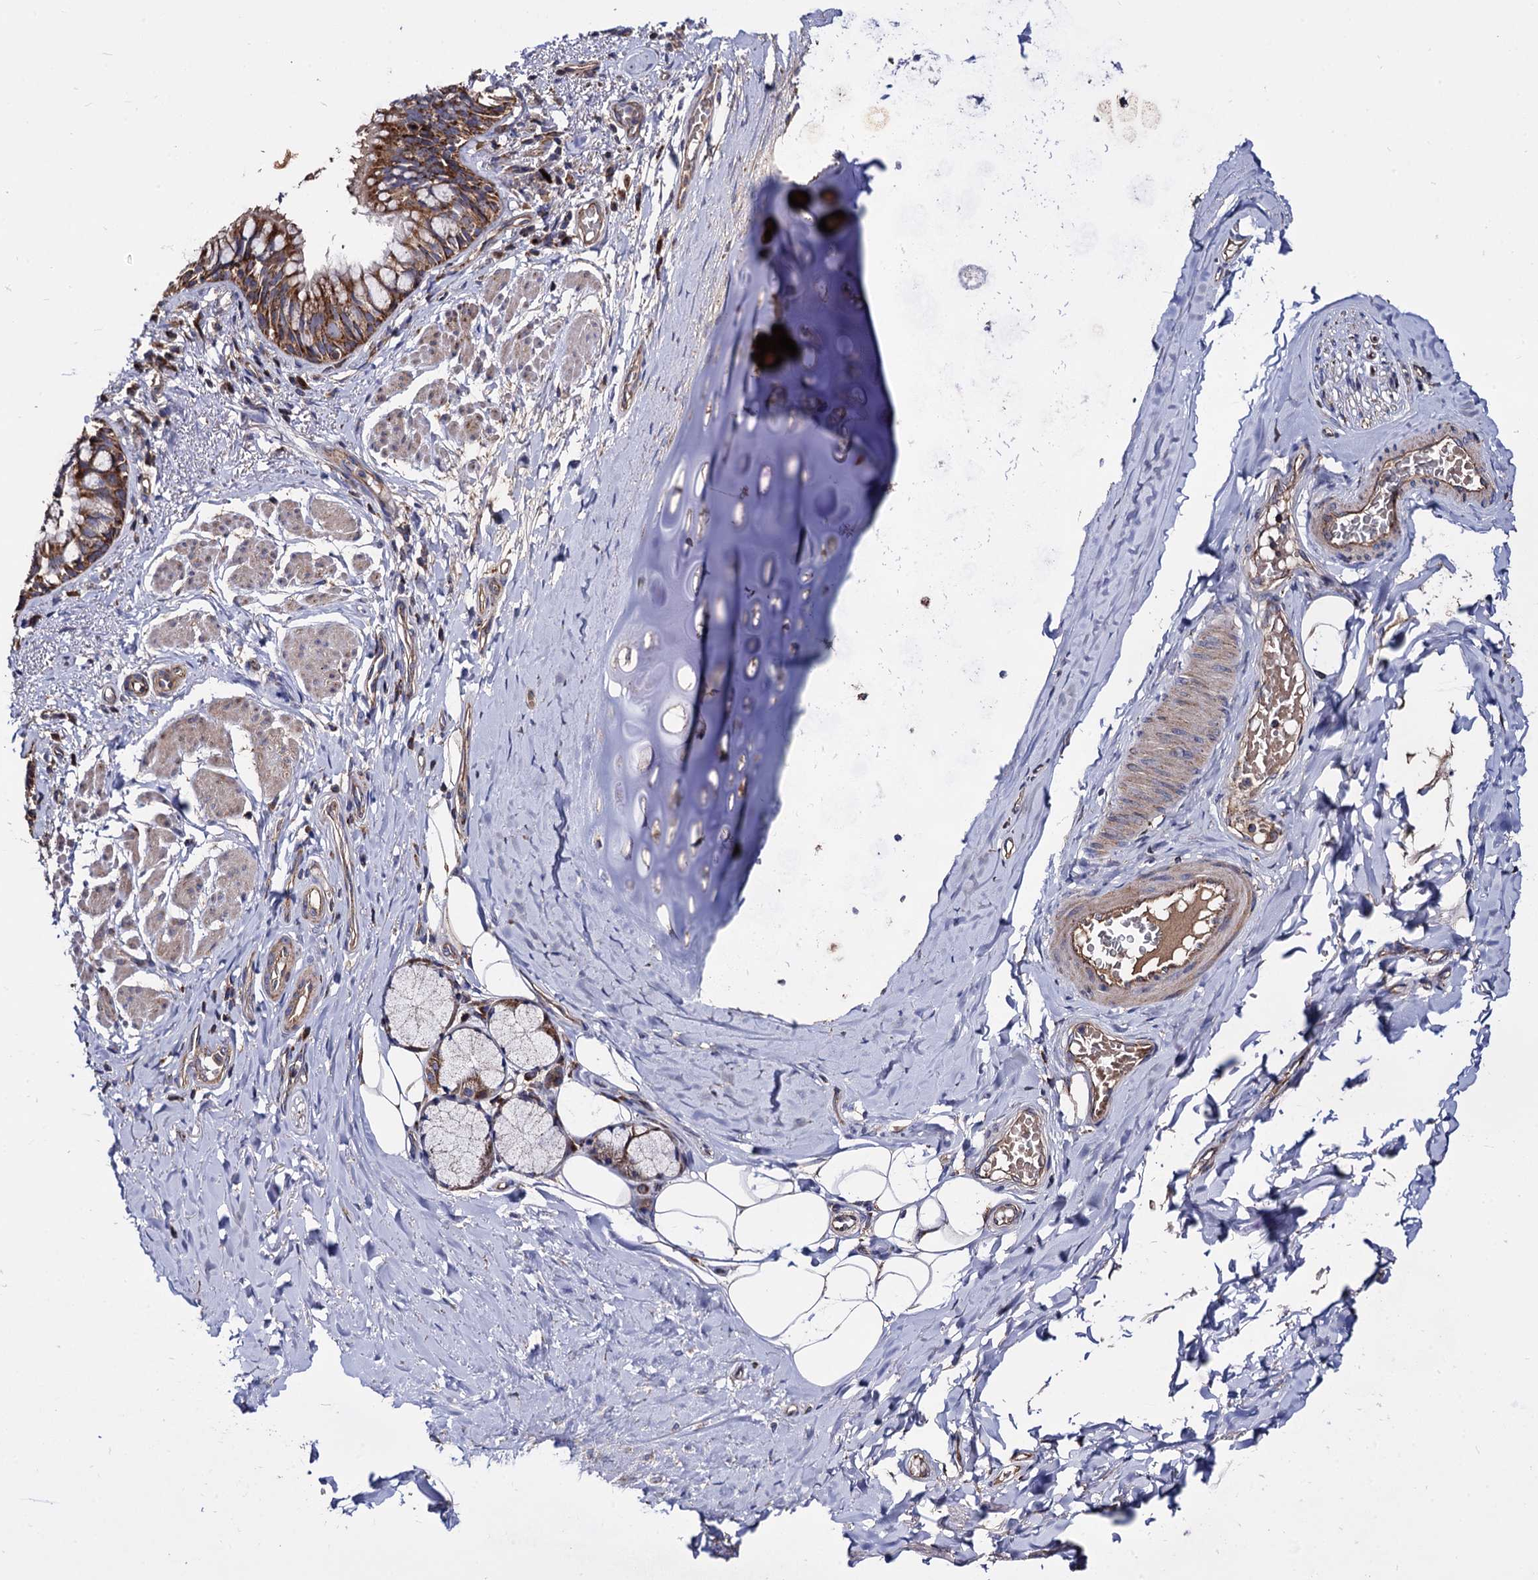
{"staining": {"intensity": "moderate", "quantity": ">75%", "location": "cytoplasmic/membranous"}, "tissue": "bronchus", "cell_type": "Respiratory epithelial cells", "image_type": "normal", "snomed": [{"axis": "morphology", "description": "Normal tissue, NOS"}, {"axis": "topography", "description": "Cartilage tissue"}, {"axis": "topography", "description": "Bronchus"}], "caption": "Brown immunohistochemical staining in benign human bronchus reveals moderate cytoplasmic/membranous staining in about >75% of respiratory epithelial cells.", "gene": "IQCH", "patient": {"sex": "female", "age": 36}}